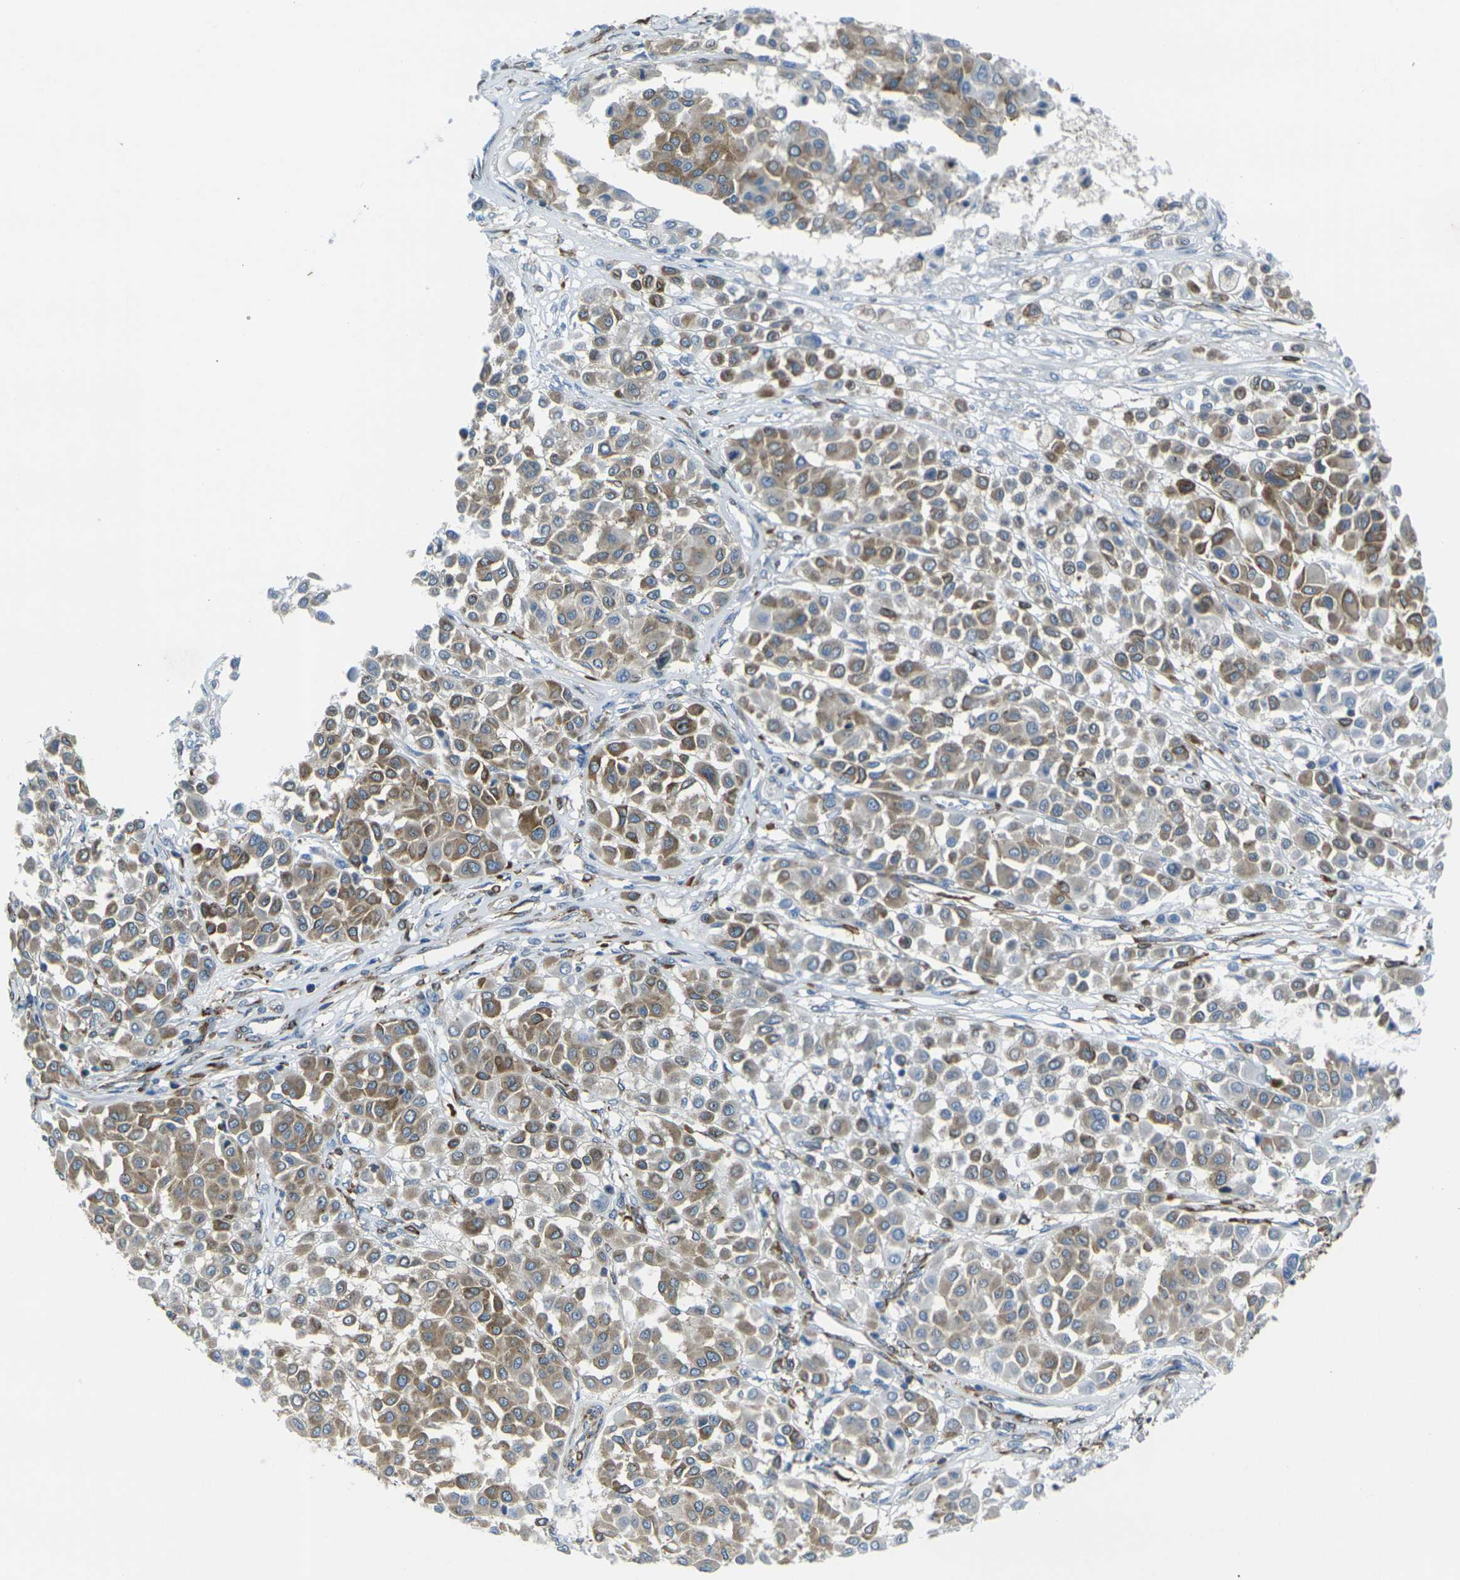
{"staining": {"intensity": "moderate", "quantity": "25%-75%", "location": "cytoplasmic/membranous"}, "tissue": "melanoma", "cell_type": "Tumor cells", "image_type": "cancer", "snomed": [{"axis": "morphology", "description": "Malignant melanoma, Metastatic site"}, {"axis": "topography", "description": "Soft tissue"}], "caption": "Tumor cells exhibit medium levels of moderate cytoplasmic/membranous staining in approximately 25%-75% of cells in malignant melanoma (metastatic site).", "gene": "CELSR2", "patient": {"sex": "male", "age": 41}}